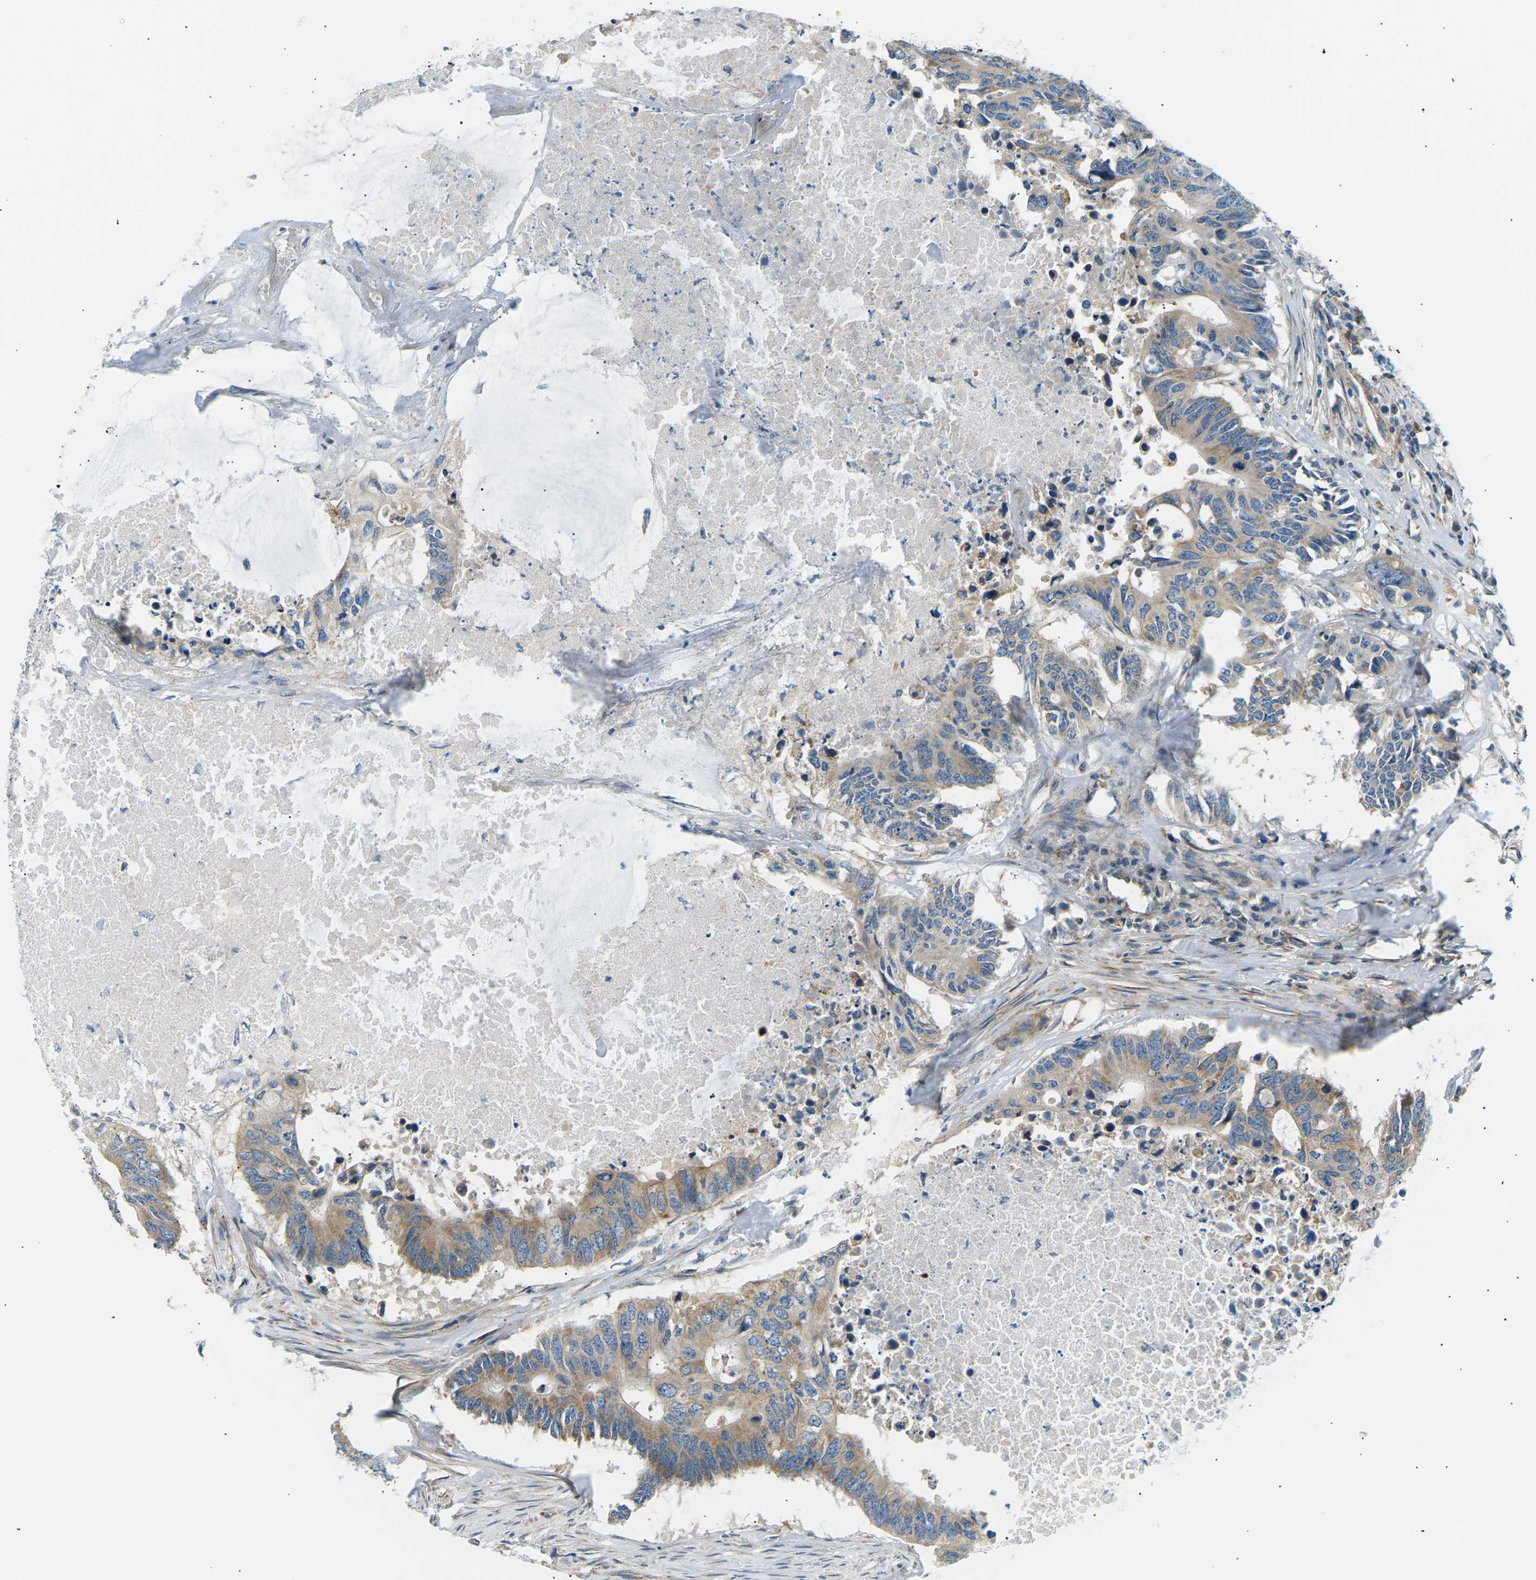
{"staining": {"intensity": "moderate", "quantity": ">75%", "location": "cytoplasmic/membranous"}, "tissue": "colorectal cancer", "cell_type": "Tumor cells", "image_type": "cancer", "snomed": [{"axis": "morphology", "description": "Adenocarcinoma, NOS"}, {"axis": "topography", "description": "Colon"}], "caption": "This is a histology image of immunohistochemistry staining of colorectal cancer, which shows moderate positivity in the cytoplasmic/membranous of tumor cells.", "gene": "TBC1D8", "patient": {"sex": "male", "age": 71}}